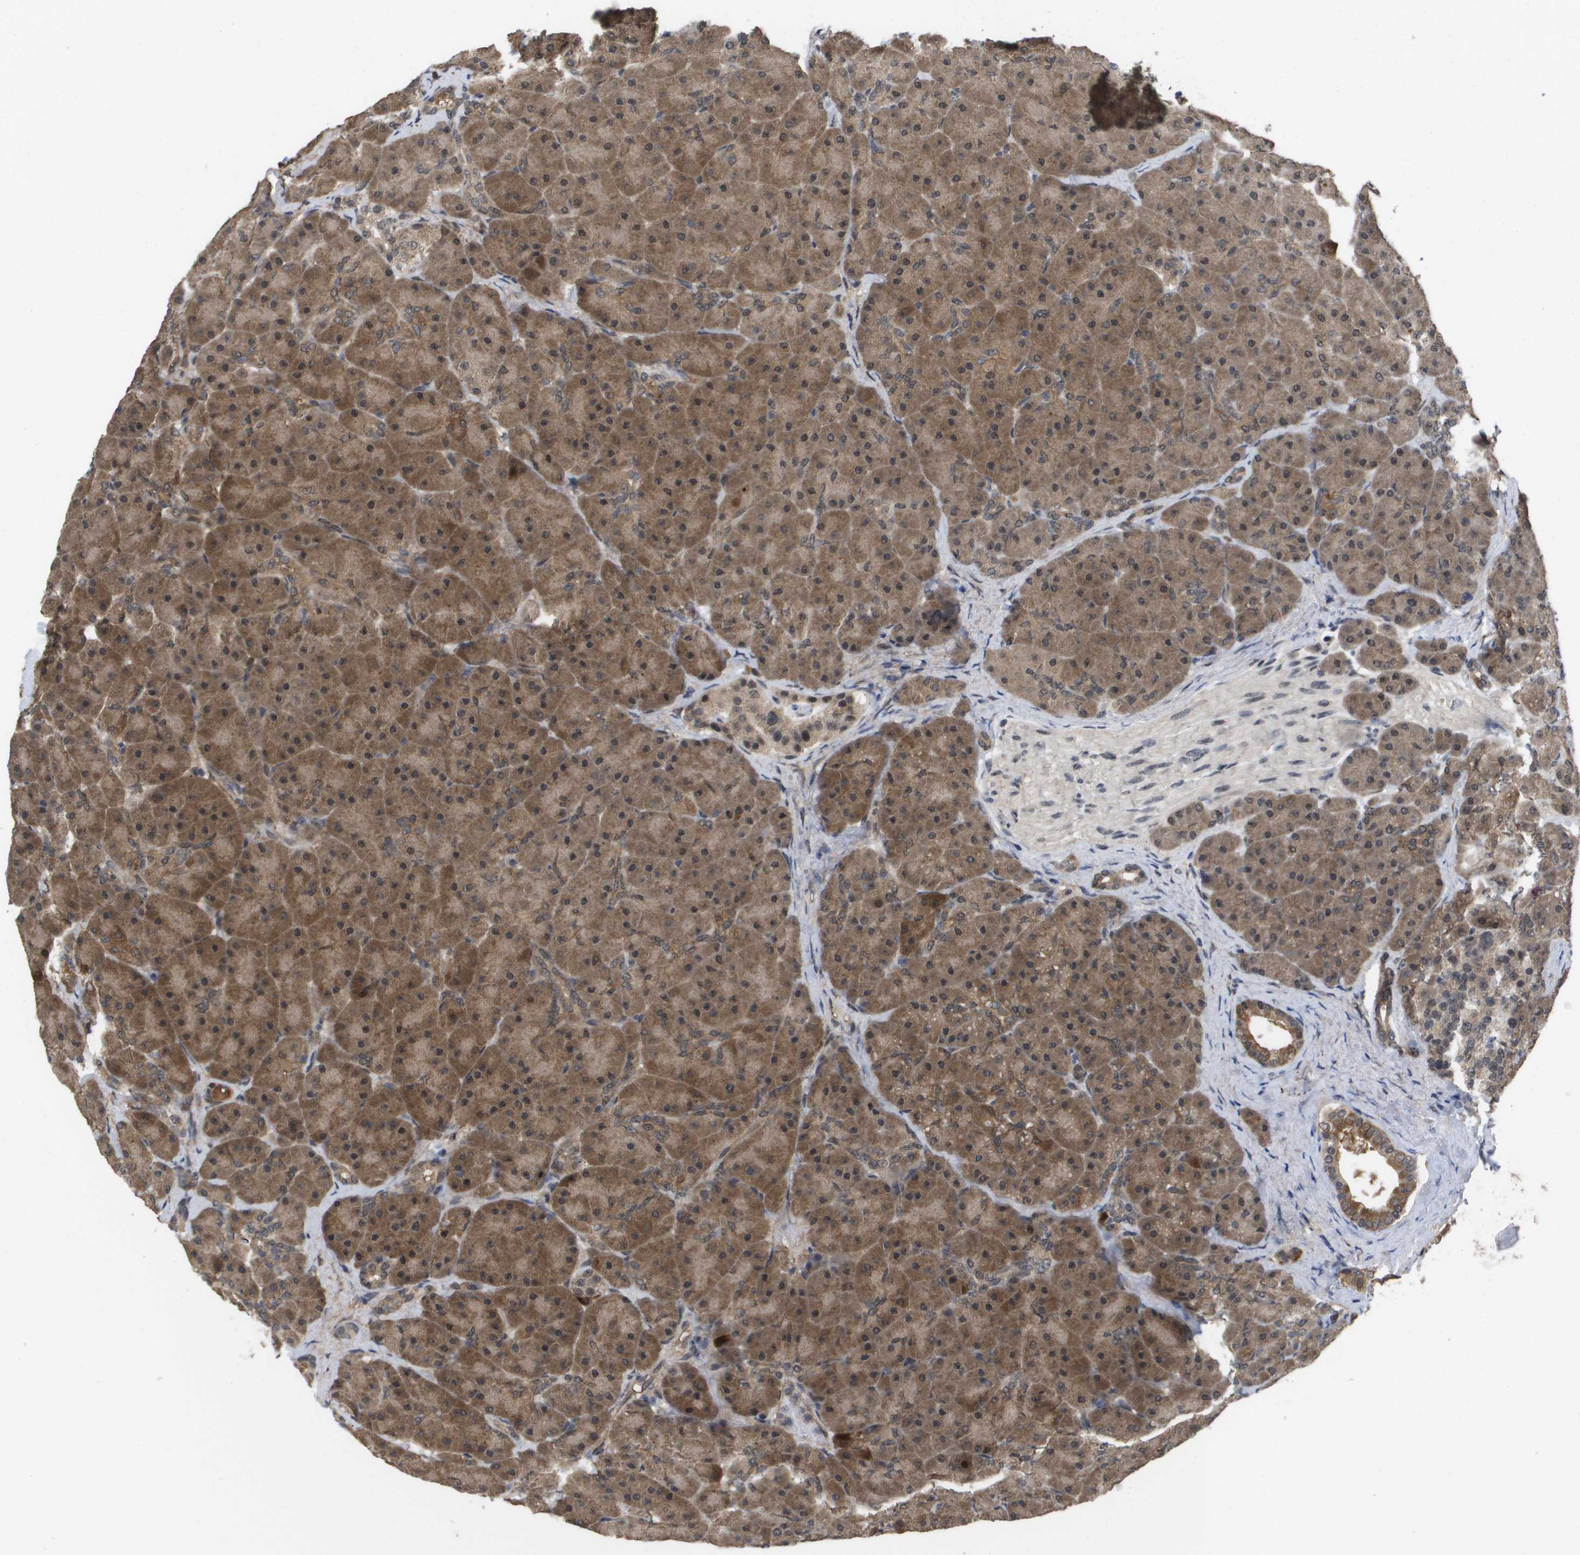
{"staining": {"intensity": "moderate", "quantity": ">75%", "location": "cytoplasmic/membranous,nuclear"}, "tissue": "pancreas", "cell_type": "Exocrine glandular cells", "image_type": "normal", "snomed": [{"axis": "morphology", "description": "Normal tissue, NOS"}, {"axis": "topography", "description": "Pancreas"}], "caption": "Immunohistochemistry (IHC) staining of benign pancreas, which displays medium levels of moderate cytoplasmic/membranous,nuclear staining in about >75% of exocrine glandular cells indicating moderate cytoplasmic/membranous,nuclear protein expression. The staining was performed using DAB (3,3'-diaminobenzidine) (brown) for protein detection and nuclei were counterstained in hematoxylin (blue).", "gene": "AMBRA1", "patient": {"sex": "male", "age": 66}}